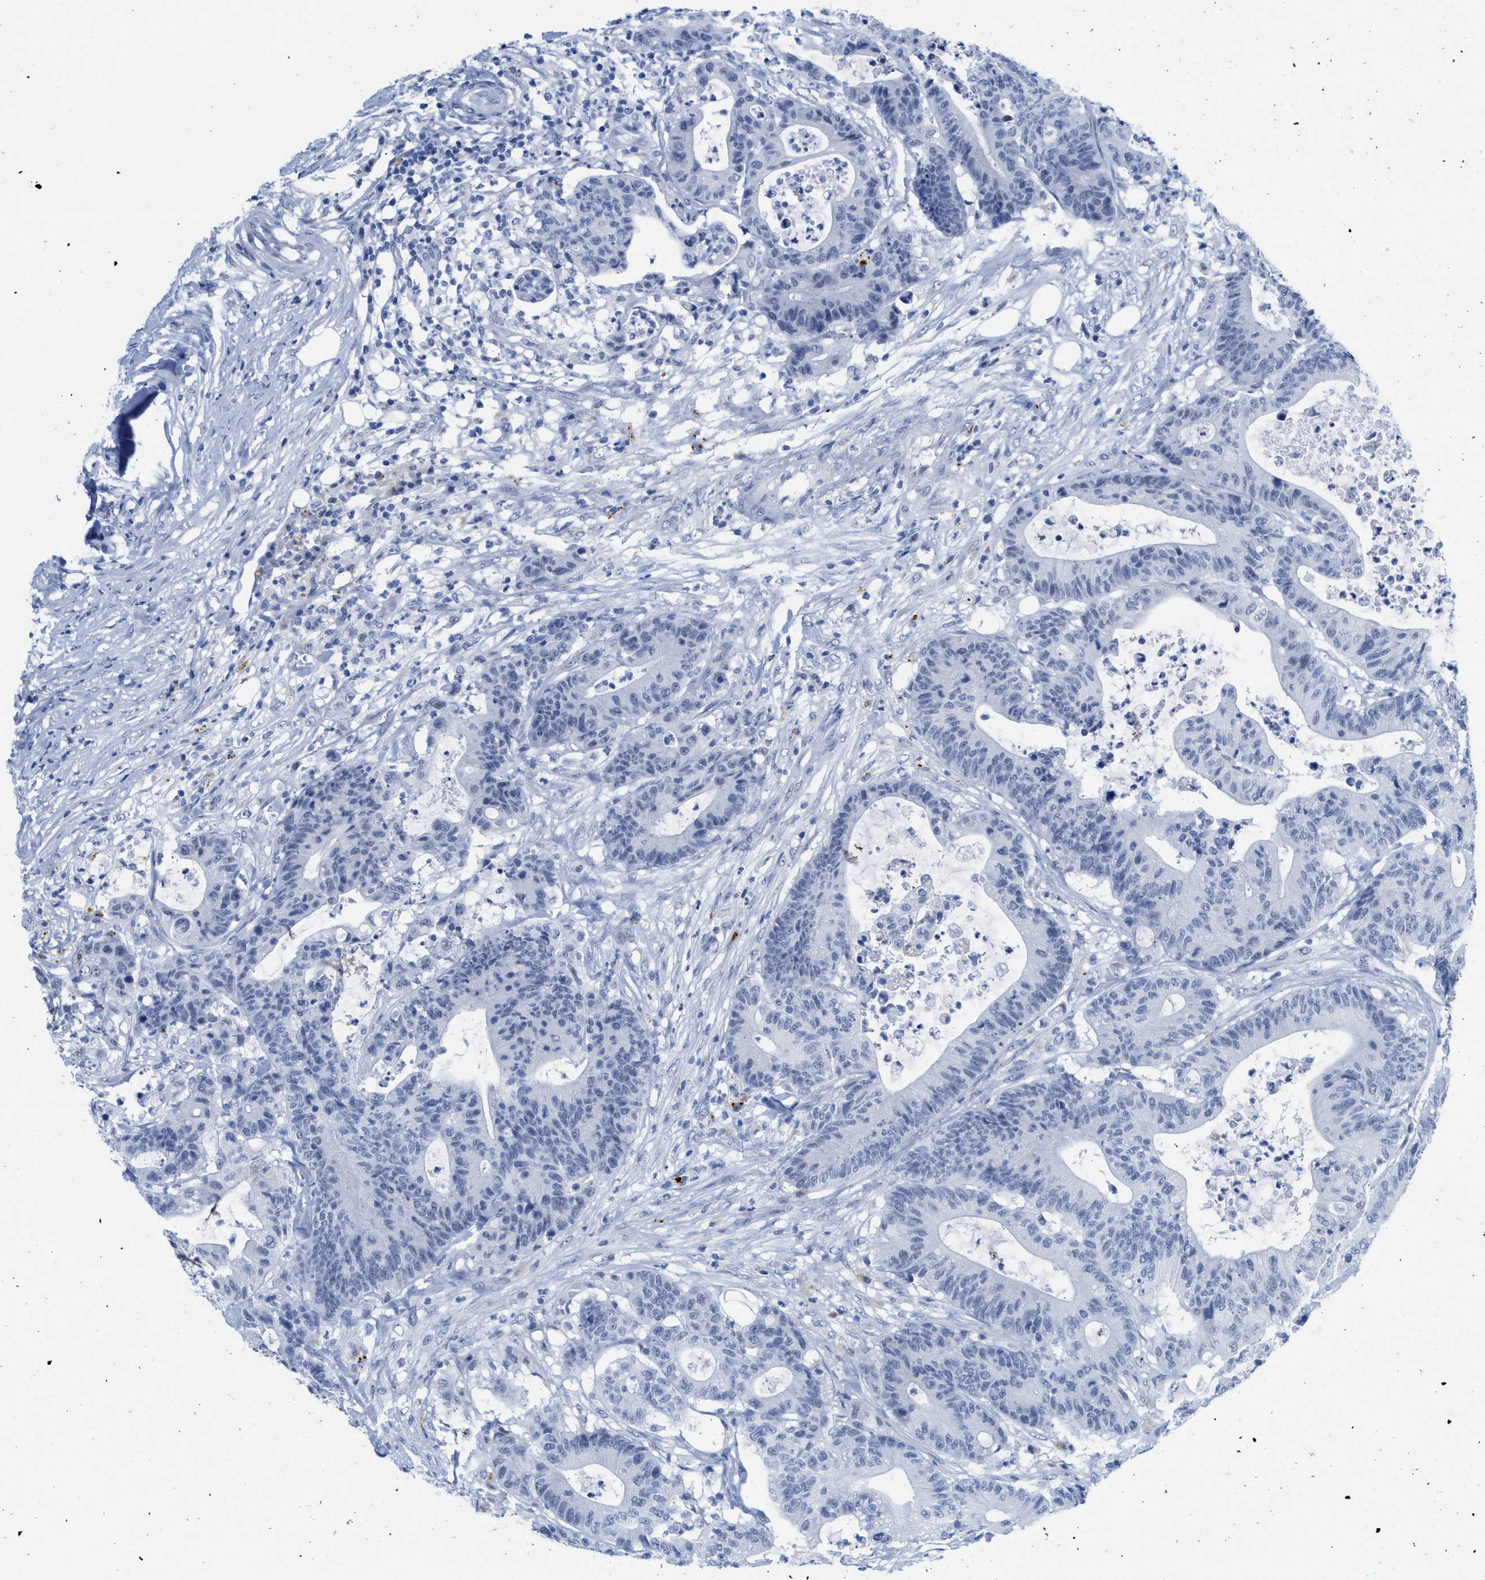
{"staining": {"intensity": "negative", "quantity": "none", "location": "none"}, "tissue": "colorectal cancer", "cell_type": "Tumor cells", "image_type": "cancer", "snomed": [{"axis": "morphology", "description": "Adenocarcinoma, NOS"}, {"axis": "topography", "description": "Colon"}], "caption": "The immunohistochemistry (IHC) image has no significant expression in tumor cells of colorectal cancer (adenocarcinoma) tissue.", "gene": "WDR4", "patient": {"sex": "female", "age": 84}}